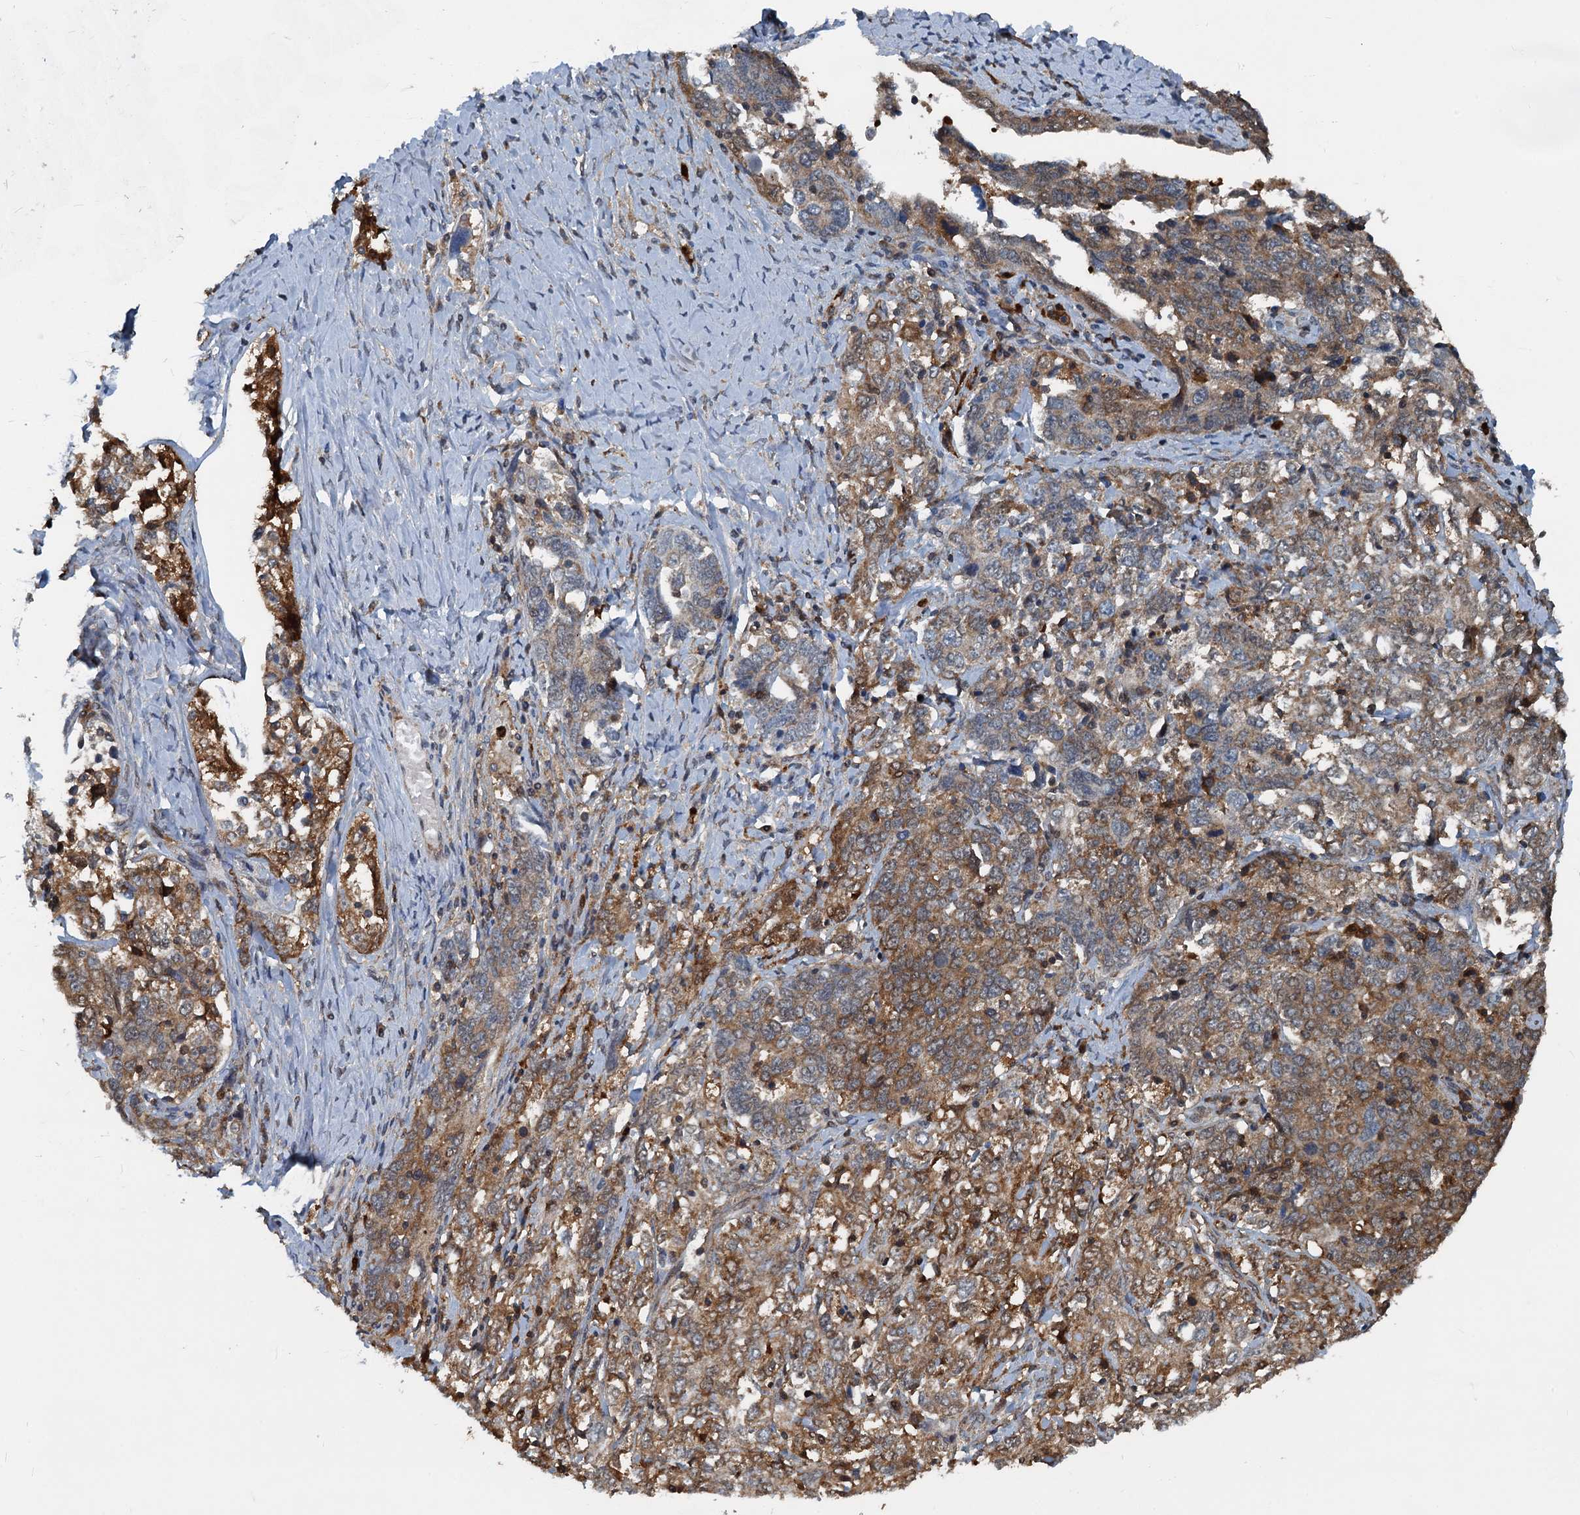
{"staining": {"intensity": "moderate", "quantity": ">75%", "location": "cytoplasmic/membranous"}, "tissue": "ovarian cancer", "cell_type": "Tumor cells", "image_type": "cancer", "snomed": [{"axis": "morphology", "description": "Carcinoma, endometroid"}, {"axis": "topography", "description": "Ovary"}], "caption": "An immunohistochemistry image of neoplastic tissue is shown. Protein staining in brown shows moderate cytoplasmic/membranous positivity in ovarian endometroid carcinoma within tumor cells.", "gene": "GPI", "patient": {"sex": "female", "age": 62}}